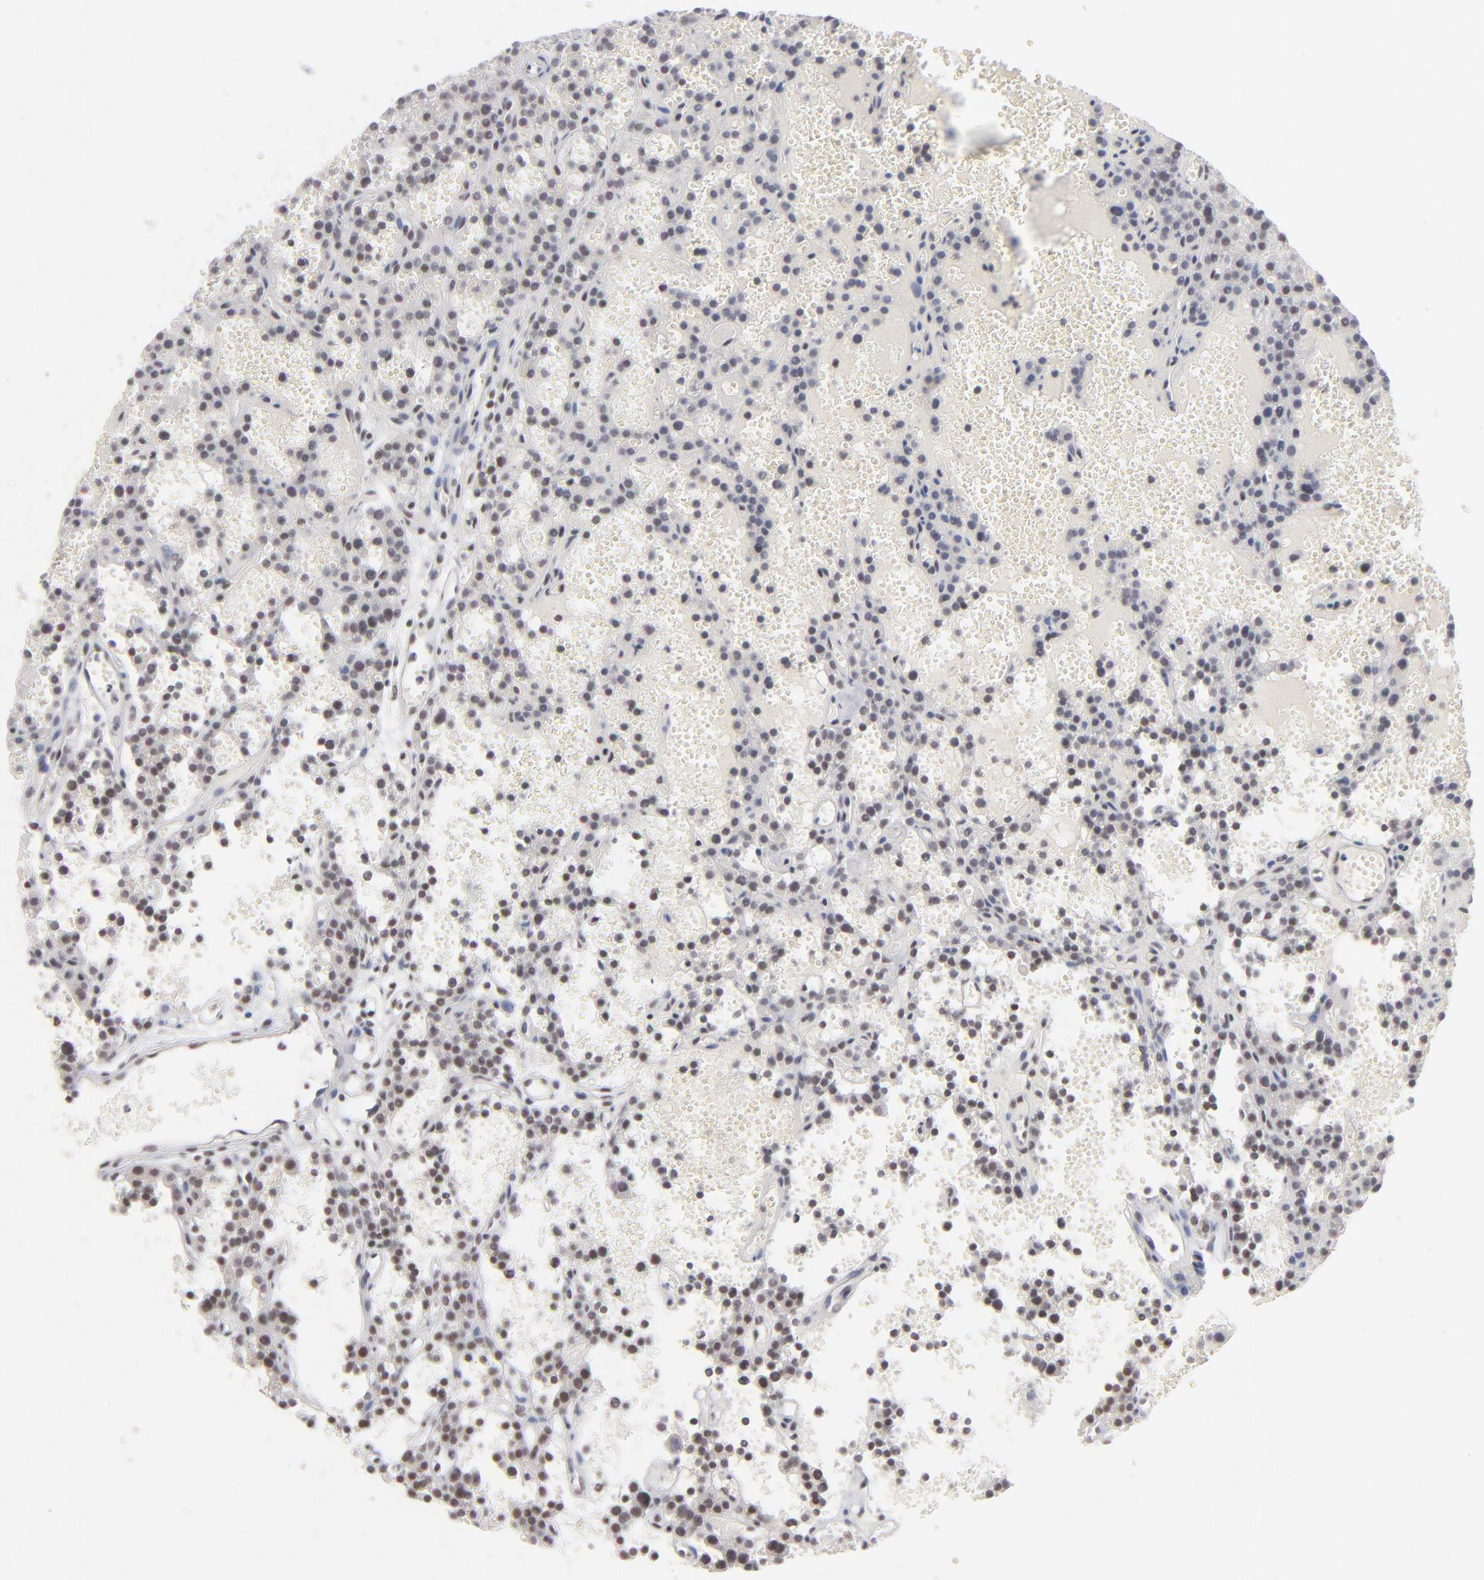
{"staining": {"intensity": "negative", "quantity": "none", "location": "none"}, "tissue": "parathyroid gland", "cell_type": "Glandular cells", "image_type": "normal", "snomed": [{"axis": "morphology", "description": "Normal tissue, NOS"}, {"axis": "topography", "description": "Parathyroid gland"}], "caption": "DAB (3,3'-diaminobenzidine) immunohistochemical staining of unremarkable human parathyroid gland shows no significant positivity in glandular cells.", "gene": "ZNF143", "patient": {"sex": "male", "age": 25}}